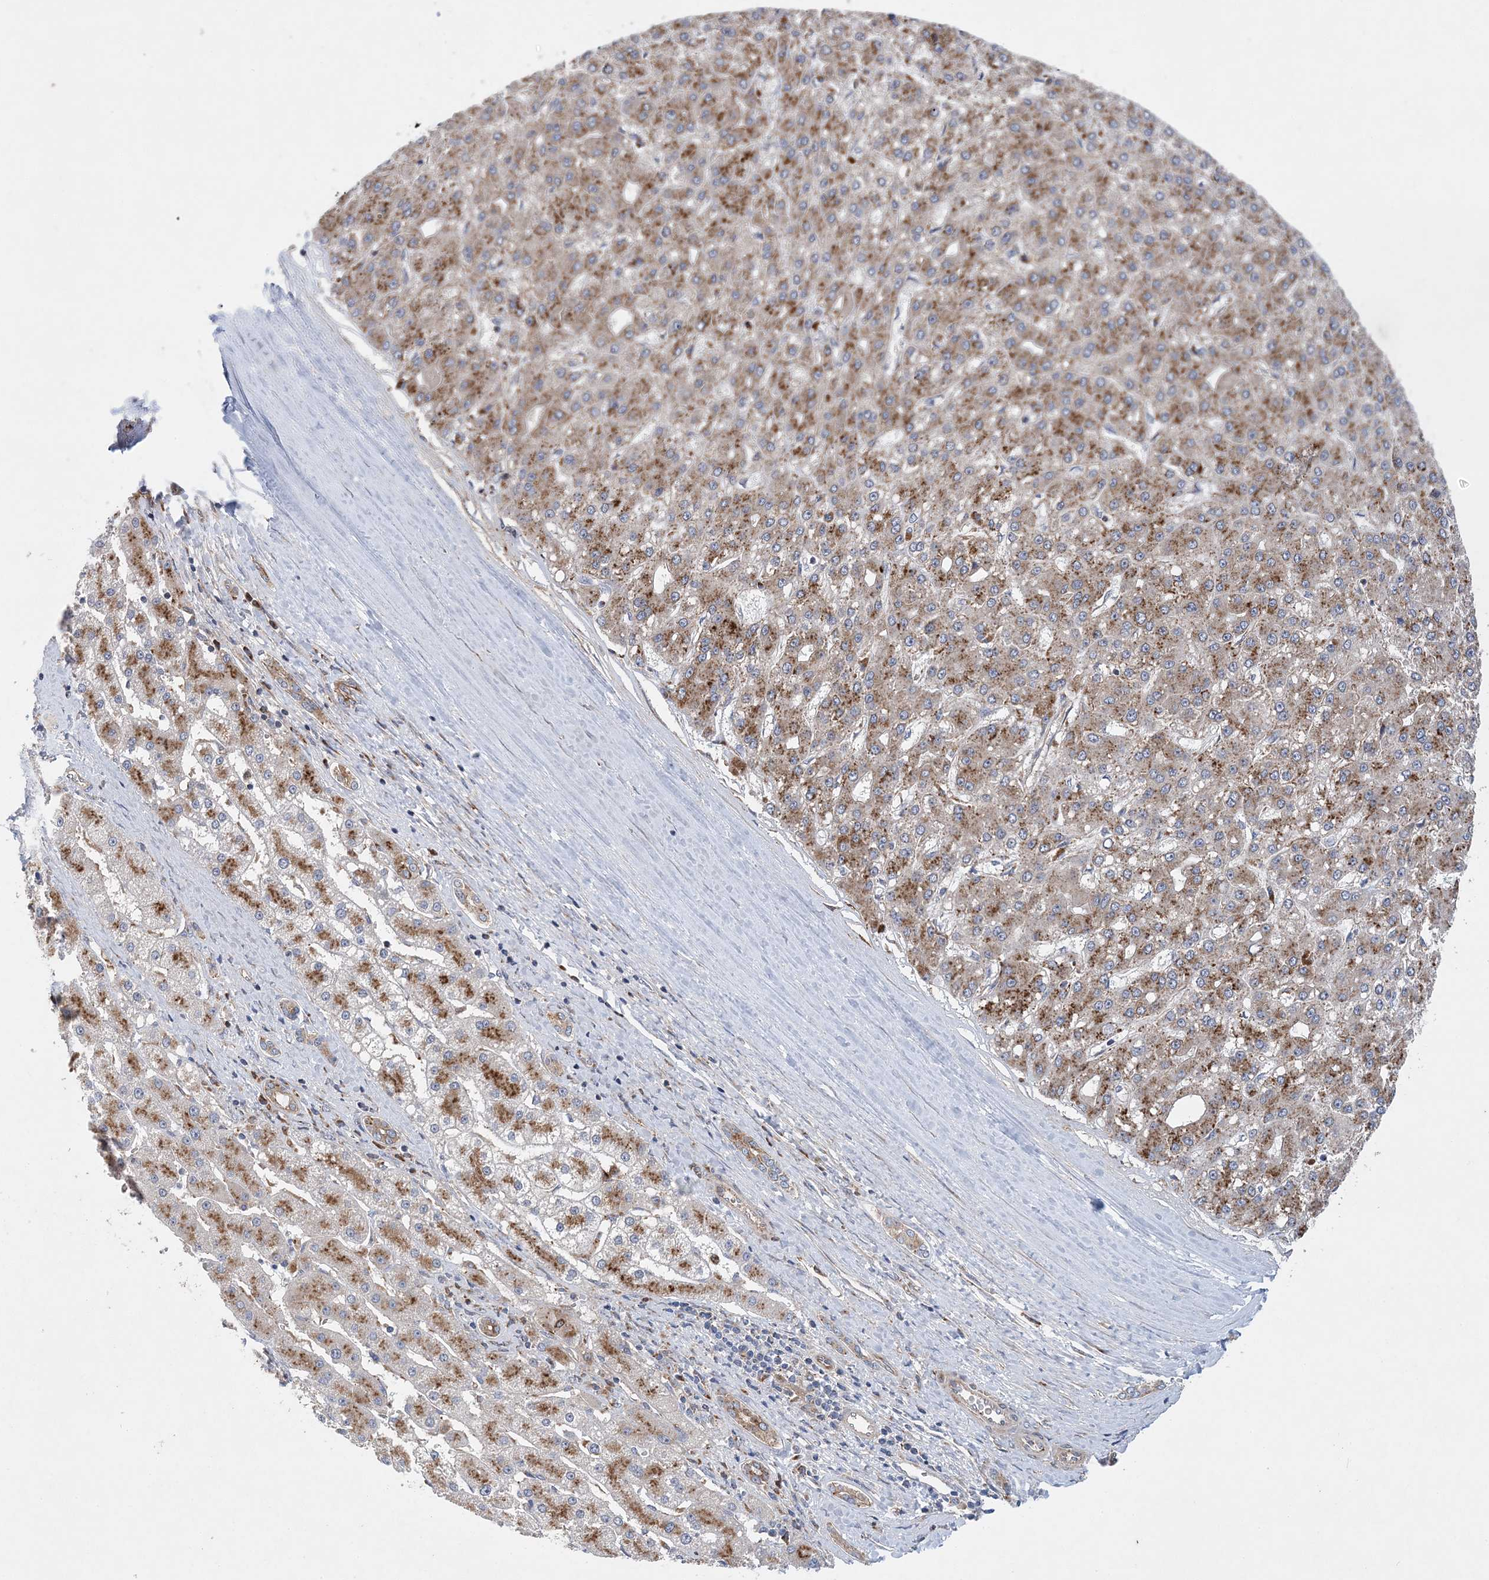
{"staining": {"intensity": "moderate", "quantity": ">75%", "location": "cytoplasmic/membranous"}, "tissue": "liver cancer", "cell_type": "Tumor cells", "image_type": "cancer", "snomed": [{"axis": "morphology", "description": "Carcinoma, Hepatocellular, NOS"}, {"axis": "topography", "description": "Liver"}], "caption": "IHC image of neoplastic tissue: hepatocellular carcinoma (liver) stained using IHC shows medium levels of moderate protein expression localized specifically in the cytoplasmic/membranous of tumor cells, appearing as a cytoplasmic/membranous brown color.", "gene": "PTTG1IP", "patient": {"sex": "male", "age": 67}}